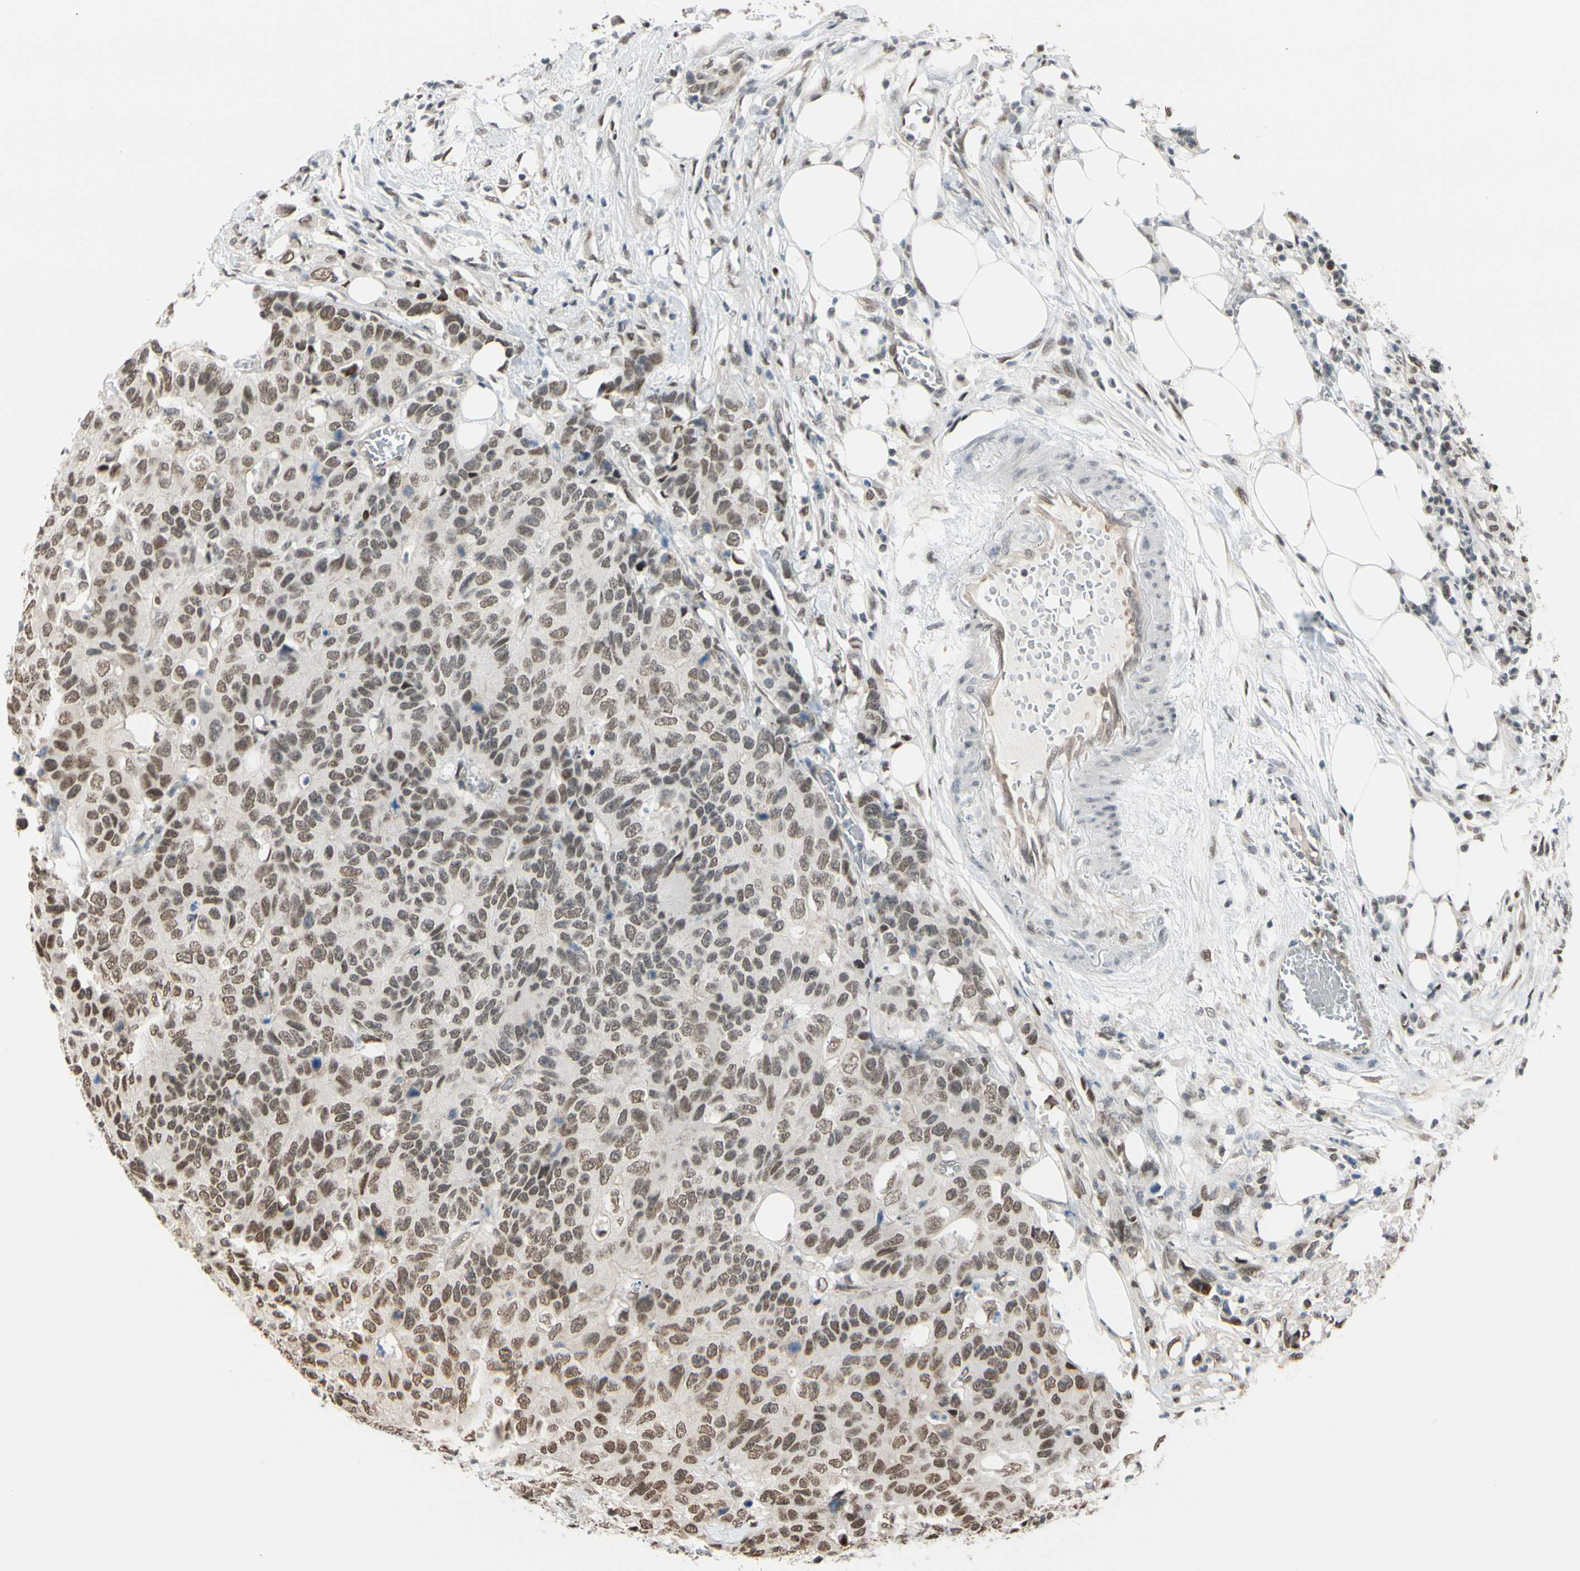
{"staining": {"intensity": "weak", "quantity": ">75%", "location": "nuclear"}, "tissue": "colorectal cancer", "cell_type": "Tumor cells", "image_type": "cancer", "snomed": [{"axis": "morphology", "description": "Adenocarcinoma, NOS"}, {"axis": "topography", "description": "Colon"}], "caption": "DAB (3,3'-diaminobenzidine) immunohistochemical staining of human colorectal adenocarcinoma shows weak nuclear protein staining in about >75% of tumor cells. (Stains: DAB in brown, nuclei in blue, Microscopy: brightfield microscopy at high magnification).", "gene": "SUFU", "patient": {"sex": "female", "age": 86}}